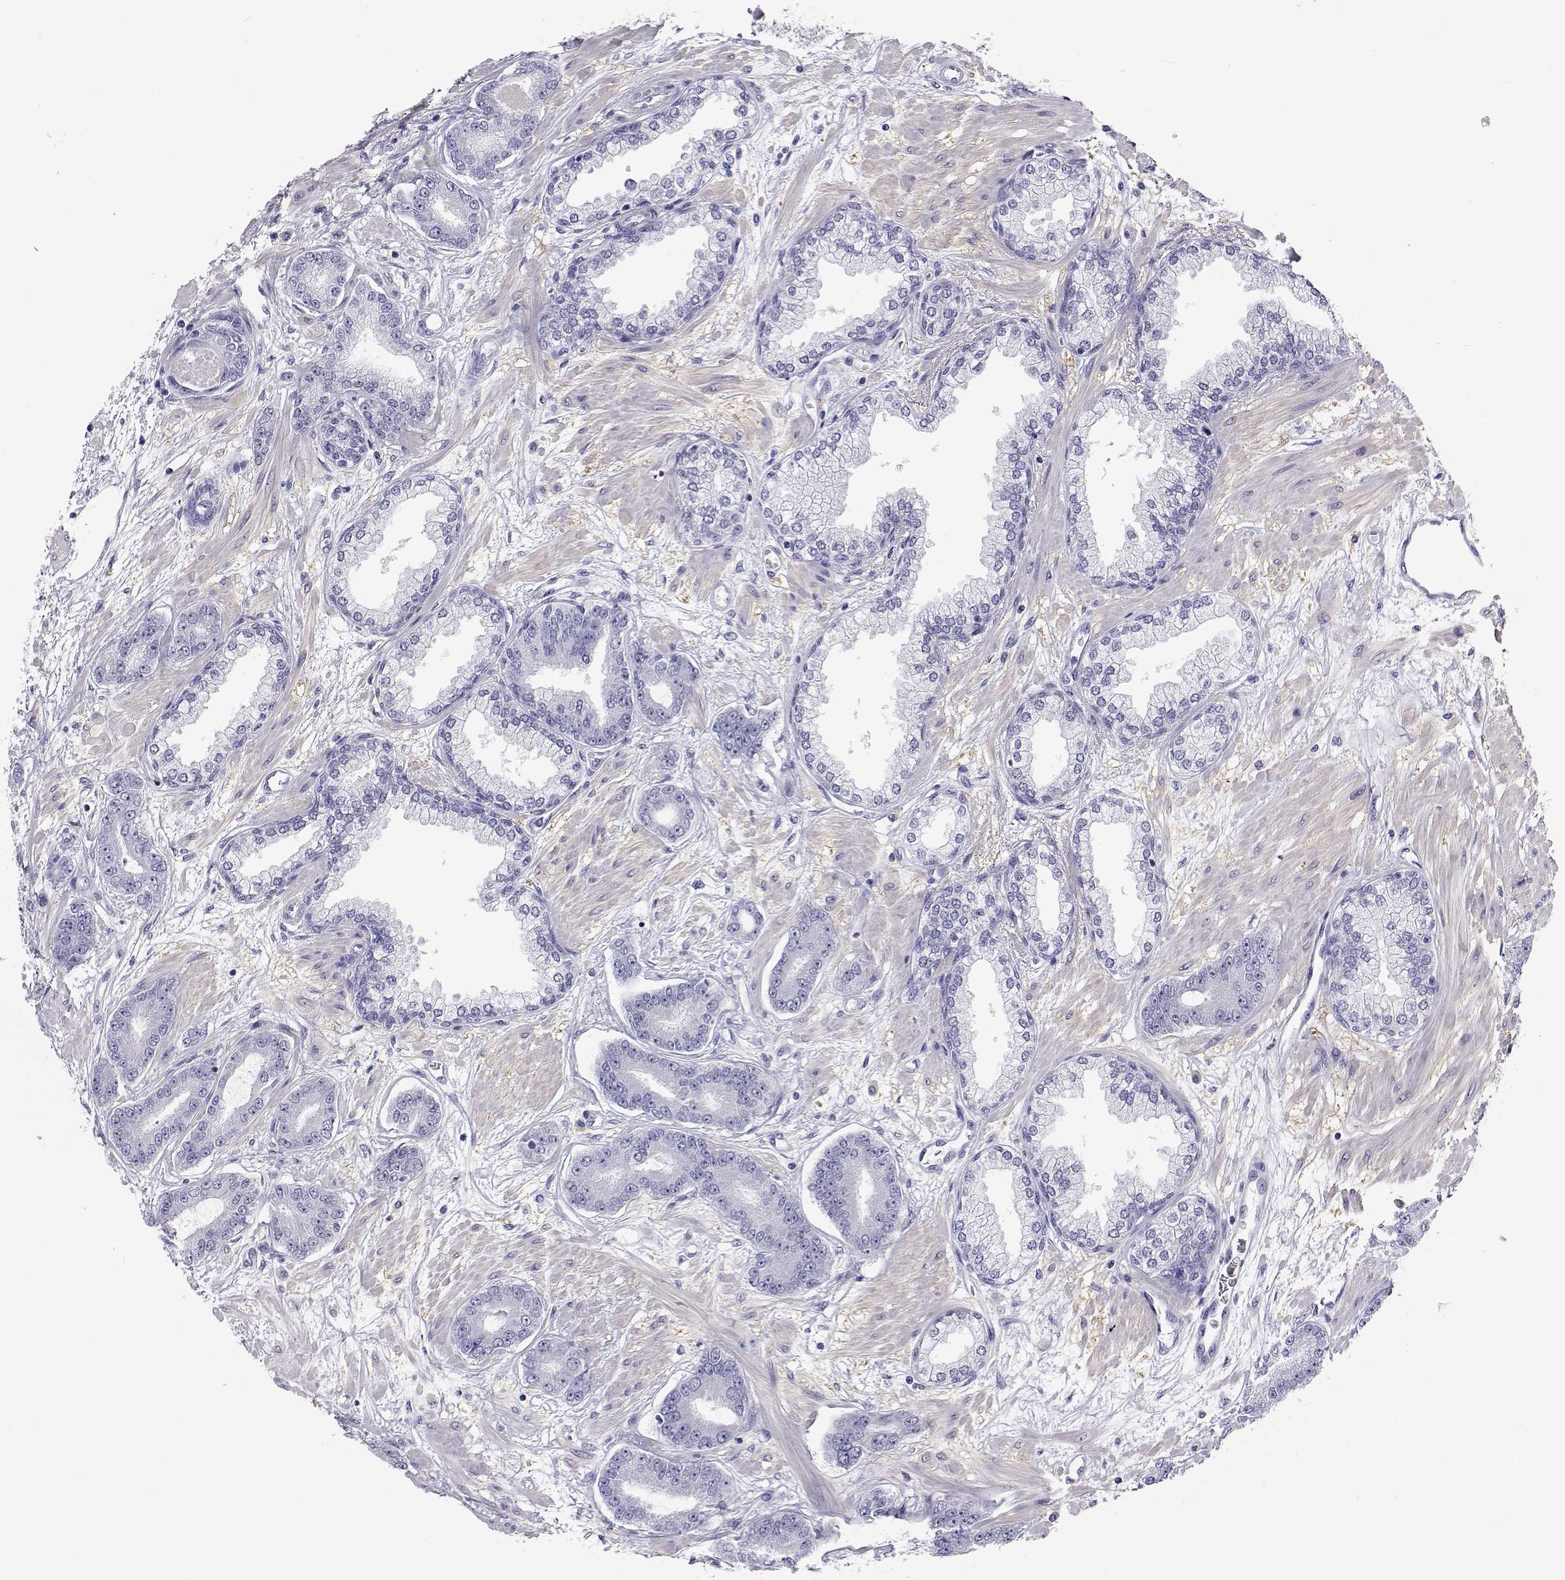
{"staining": {"intensity": "negative", "quantity": "none", "location": "none"}, "tissue": "prostate cancer", "cell_type": "Tumor cells", "image_type": "cancer", "snomed": [{"axis": "morphology", "description": "Adenocarcinoma, Low grade"}, {"axis": "topography", "description": "Prostate"}], "caption": "Tumor cells show no significant protein staining in prostate cancer.", "gene": "PLIN4", "patient": {"sex": "male", "age": 64}}